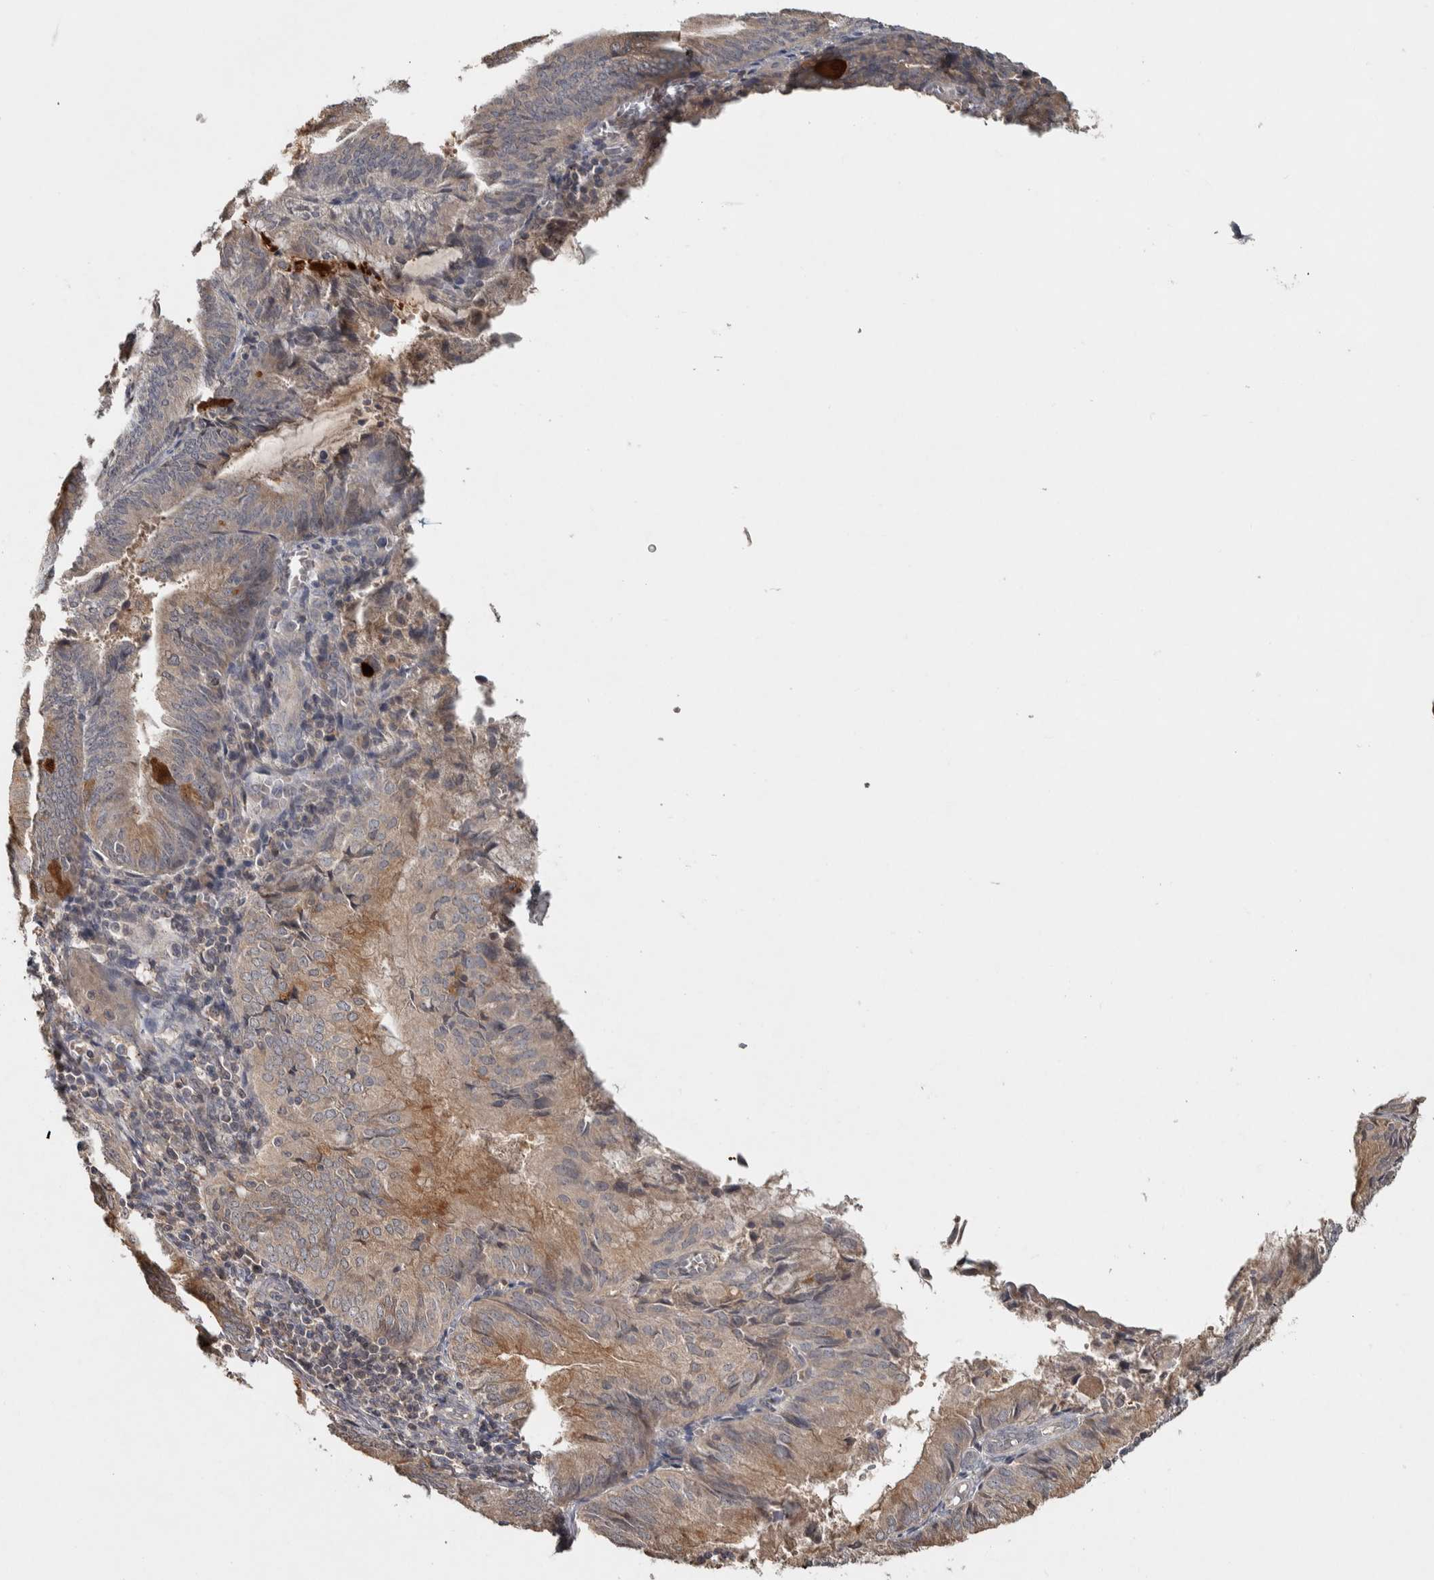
{"staining": {"intensity": "weak", "quantity": "<25%", "location": "cytoplasmic/membranous,nuclear"}, "tissue": "endometrial cancer", "cell_type": "Tumor cells", "image_type": "cancer", "snomed": [{"axis": "morphology", "description": "Adenocarcinoma, NOS"}, {"axis": "topography", "description": "Endometrium"}], "caption": "Endometrial cancer was stained to show a protein in brown. There is no significant expression in tumor cells.", "gene": "EIF3H", "patient": {"sex": "female", "age": 81}}